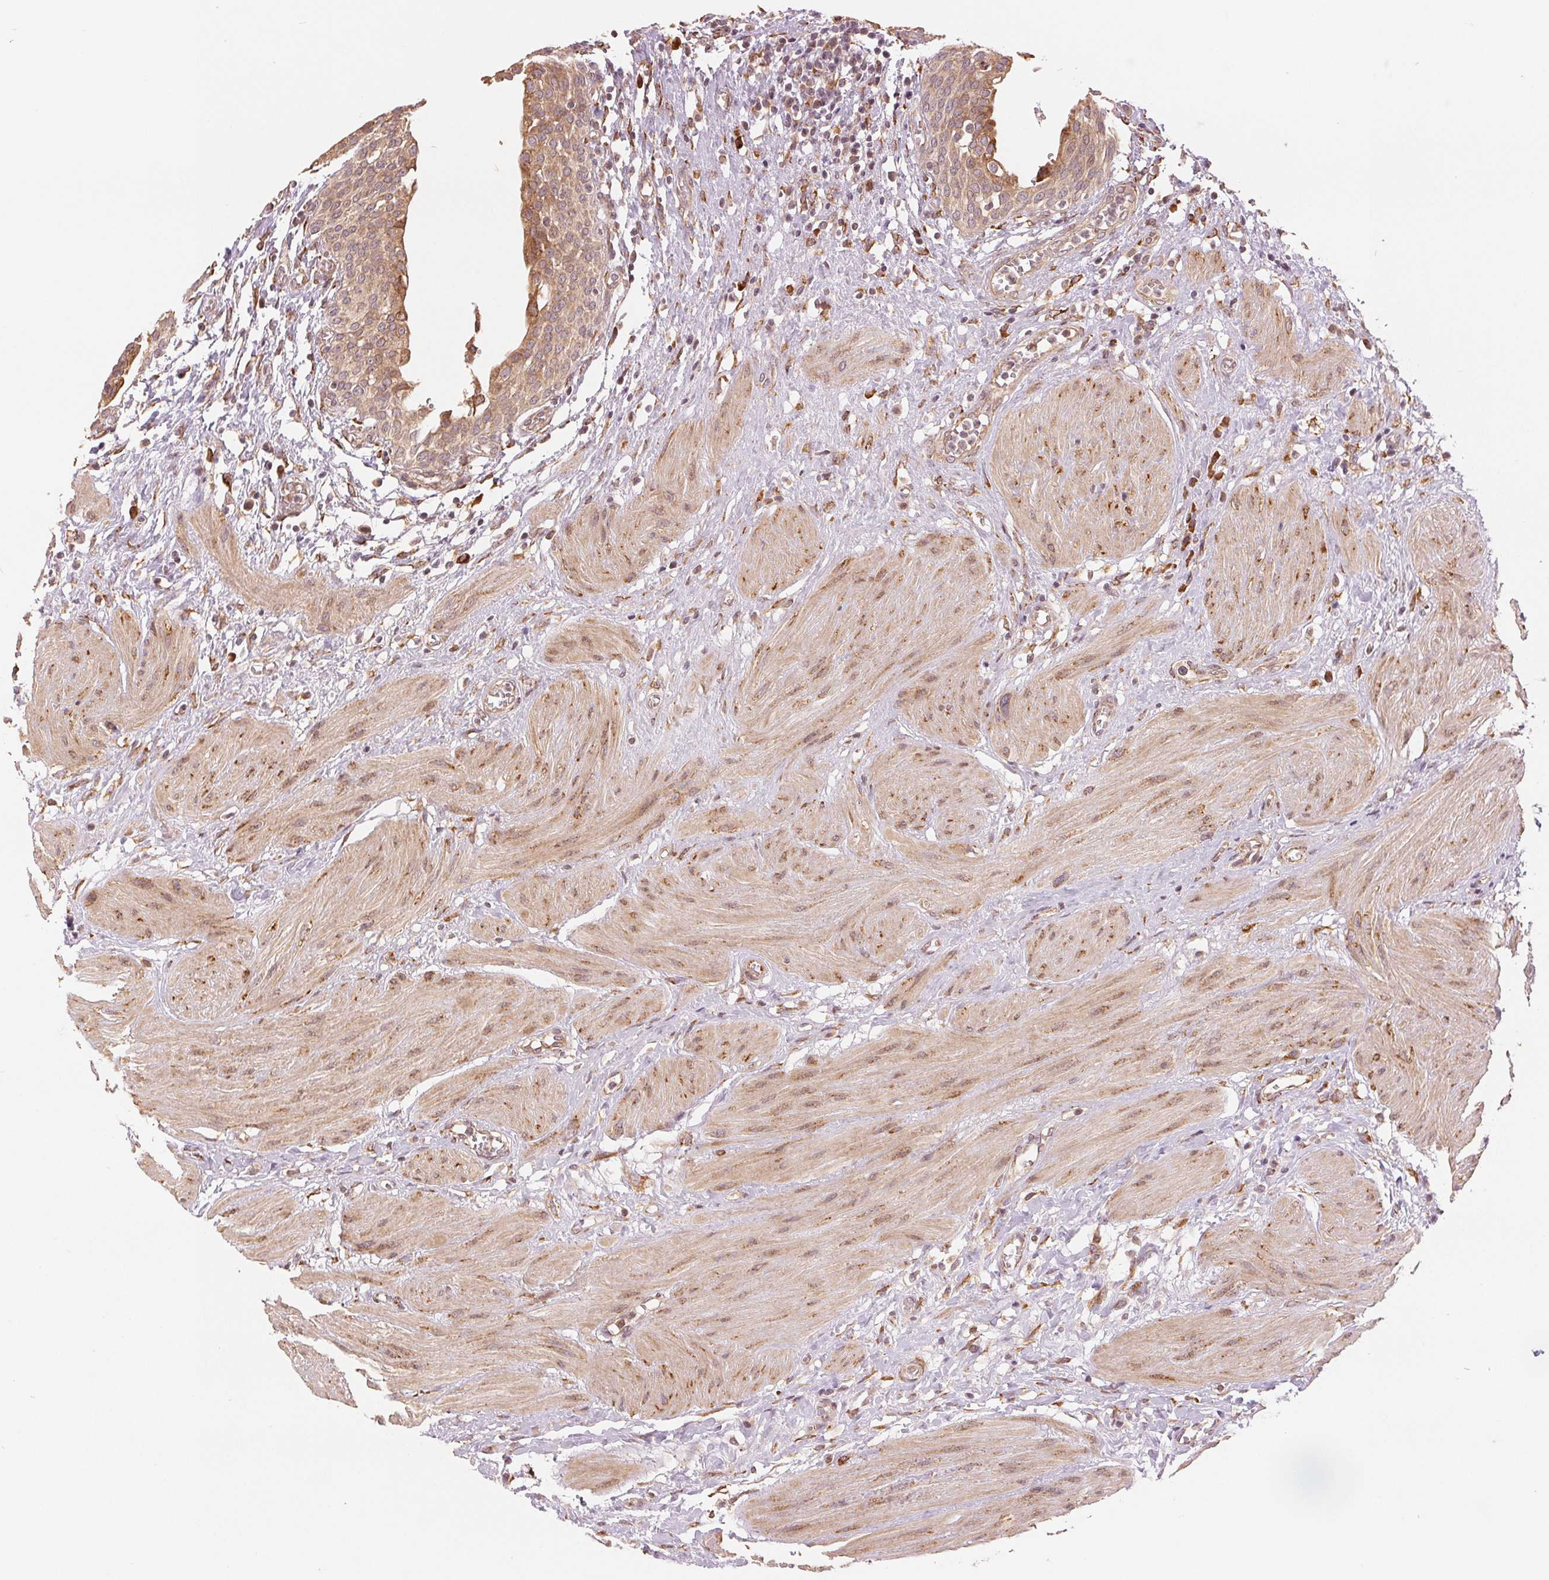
{"staining": {"intensity": "moderate", "quantity": ">75%", "location": "cytoplasmic/membranous"}, "tissue": "urinary bladder", "cell_type": "Urothelial cells", "image_type": "normal", "snomed": [{"axis": "morphology", "description": "Normal tissue, NOS"}, {"axis": "topography", "description": "Urinary bladder"}], "caption": "Moderate cytoplasmic/membranous expression for a protein is present in about >75% of urothelial cells of normal urinary bladder using immunohistochemistry.", "gene": "SLC20A1", "patient": {"sex": "male", "age": 55}}